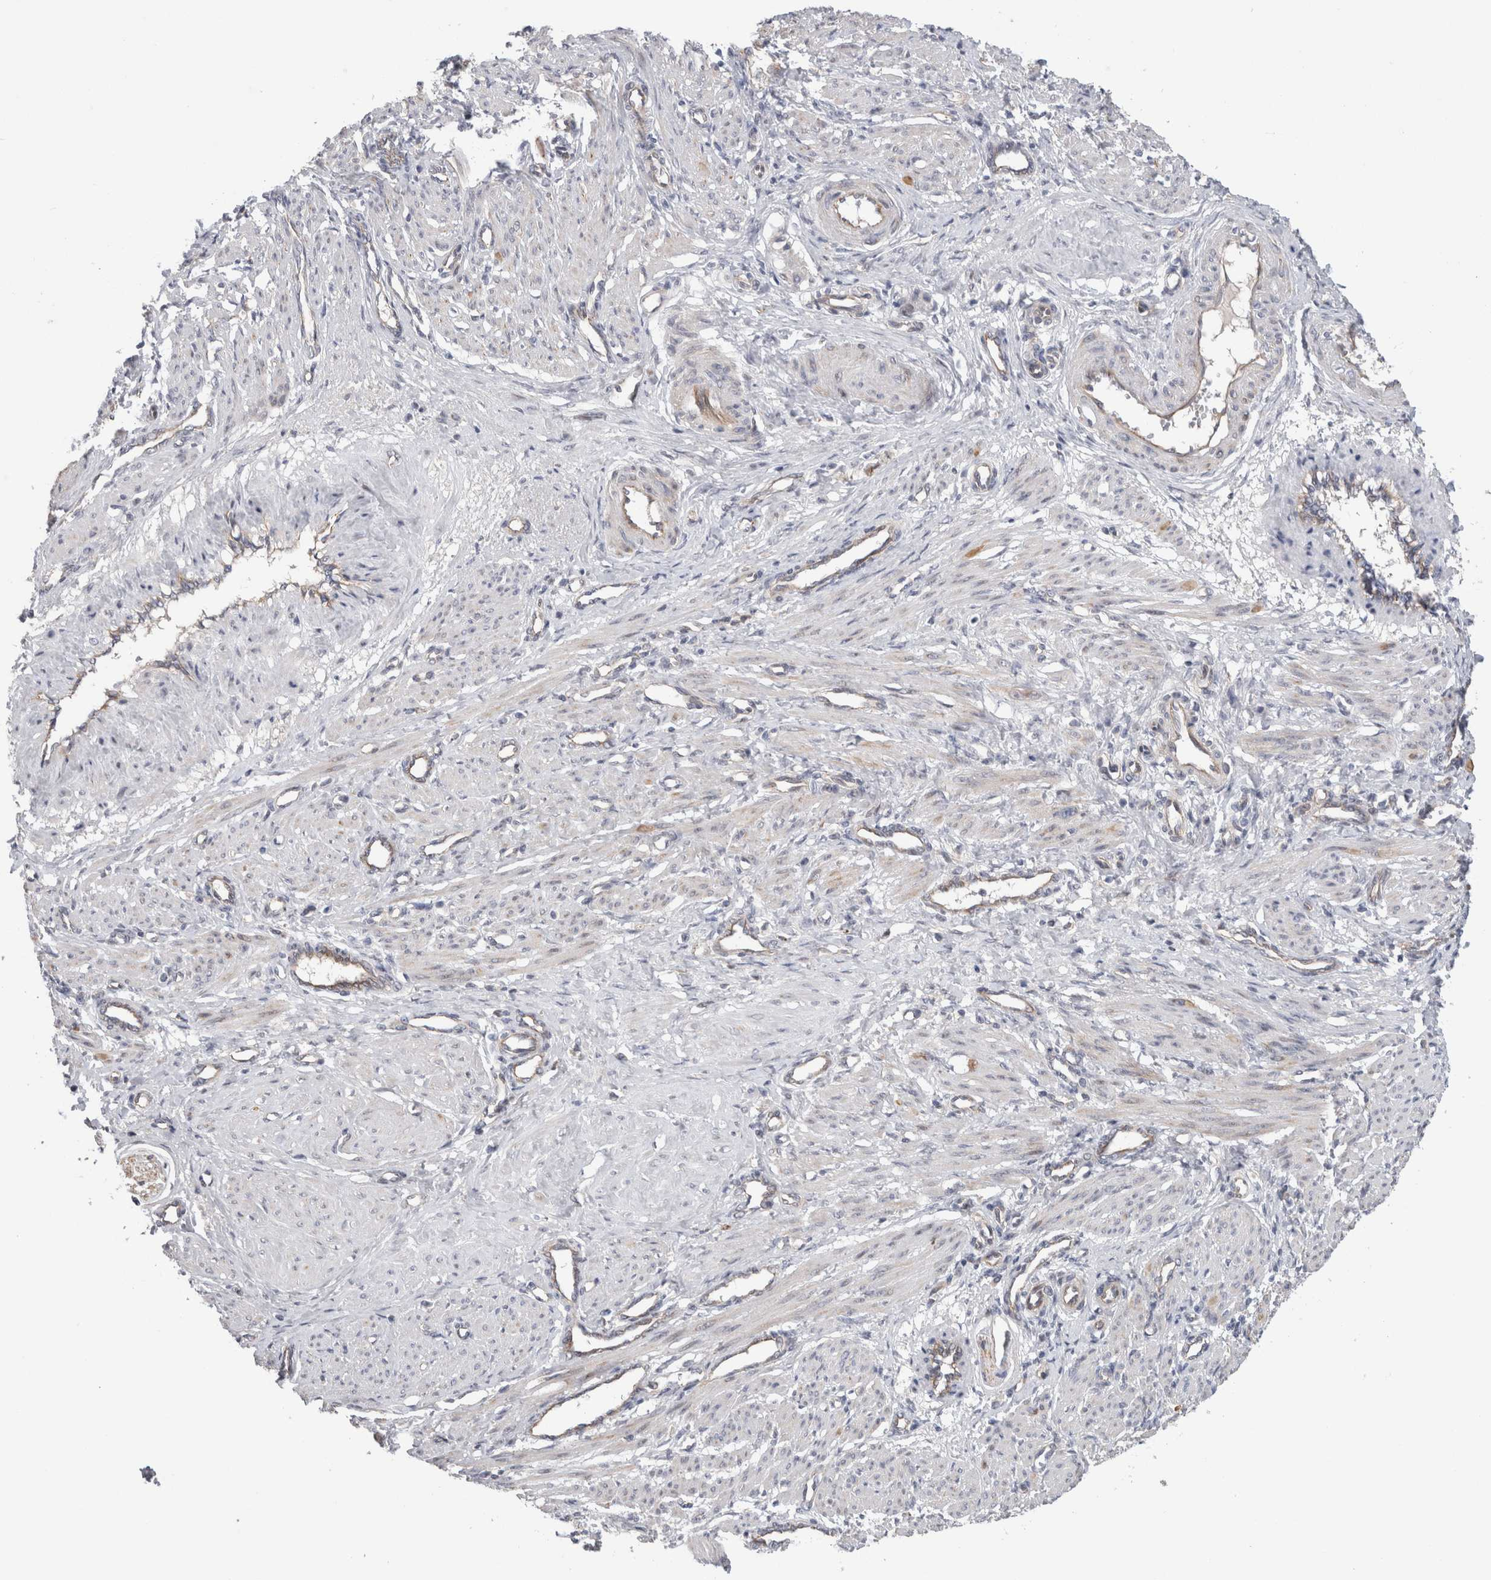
{"staining": {"intensity": "weak", "quantity": "<25%", "location": "cytoplasmic/membranous"}, "tissue": "smooth muscle", "cell_type": "Smooth muscle cells", "image_type": "normal", "snomed": [{"axis": "morphology", "description": "Normal tissue, NOS"}, {"axis": "topography", "description": "Endometrium"}], "caption": "This photomicrograph is of normal smooth muscle stained with IHC to label a protein in brown with the nuclei are counter-stained blue. There is no expression in smooth muscle cells. (Immunohistochemistry, brightfield microscopy, high magnification).", "gene": "TAFA5", "patient": {"sex": "female", "age": 33}}